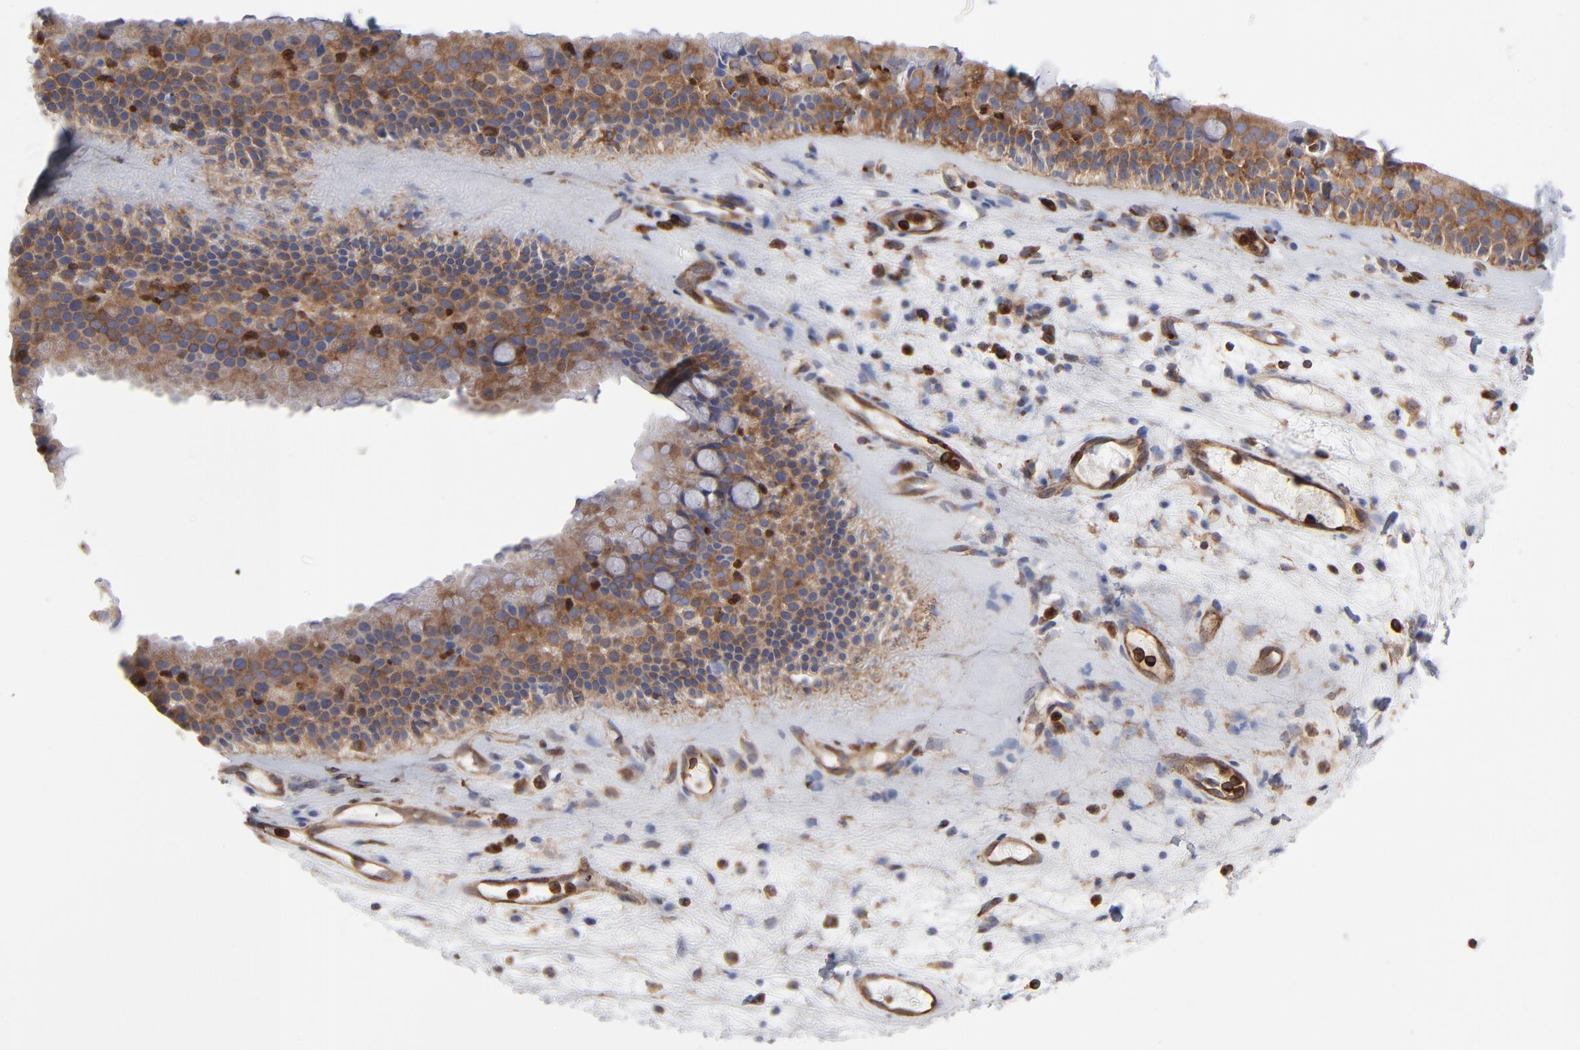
{"staining": {"intensity": "strong", "quantity": ">75%", "location": "cytoplasmic/membranous"}, "tissue": "nasopharynx", "cell_type": "Respiratory epithelial cells", "image_type": "normal", "snomed": [{"axis": "morphology", "description": "Normal tissue, NOS"}, {"axis": "topography", "description": "Nasopharynx"}], "caption": "Benign nasopharynx demonstrates strong cytoplasmic/membranous expression in about >75% of respiratory epithelial cells Ihc stains the protein in brown and the nuclei are stained blue..", "gene": "PXN", "patient": {"sex": "female", "age": 78}}